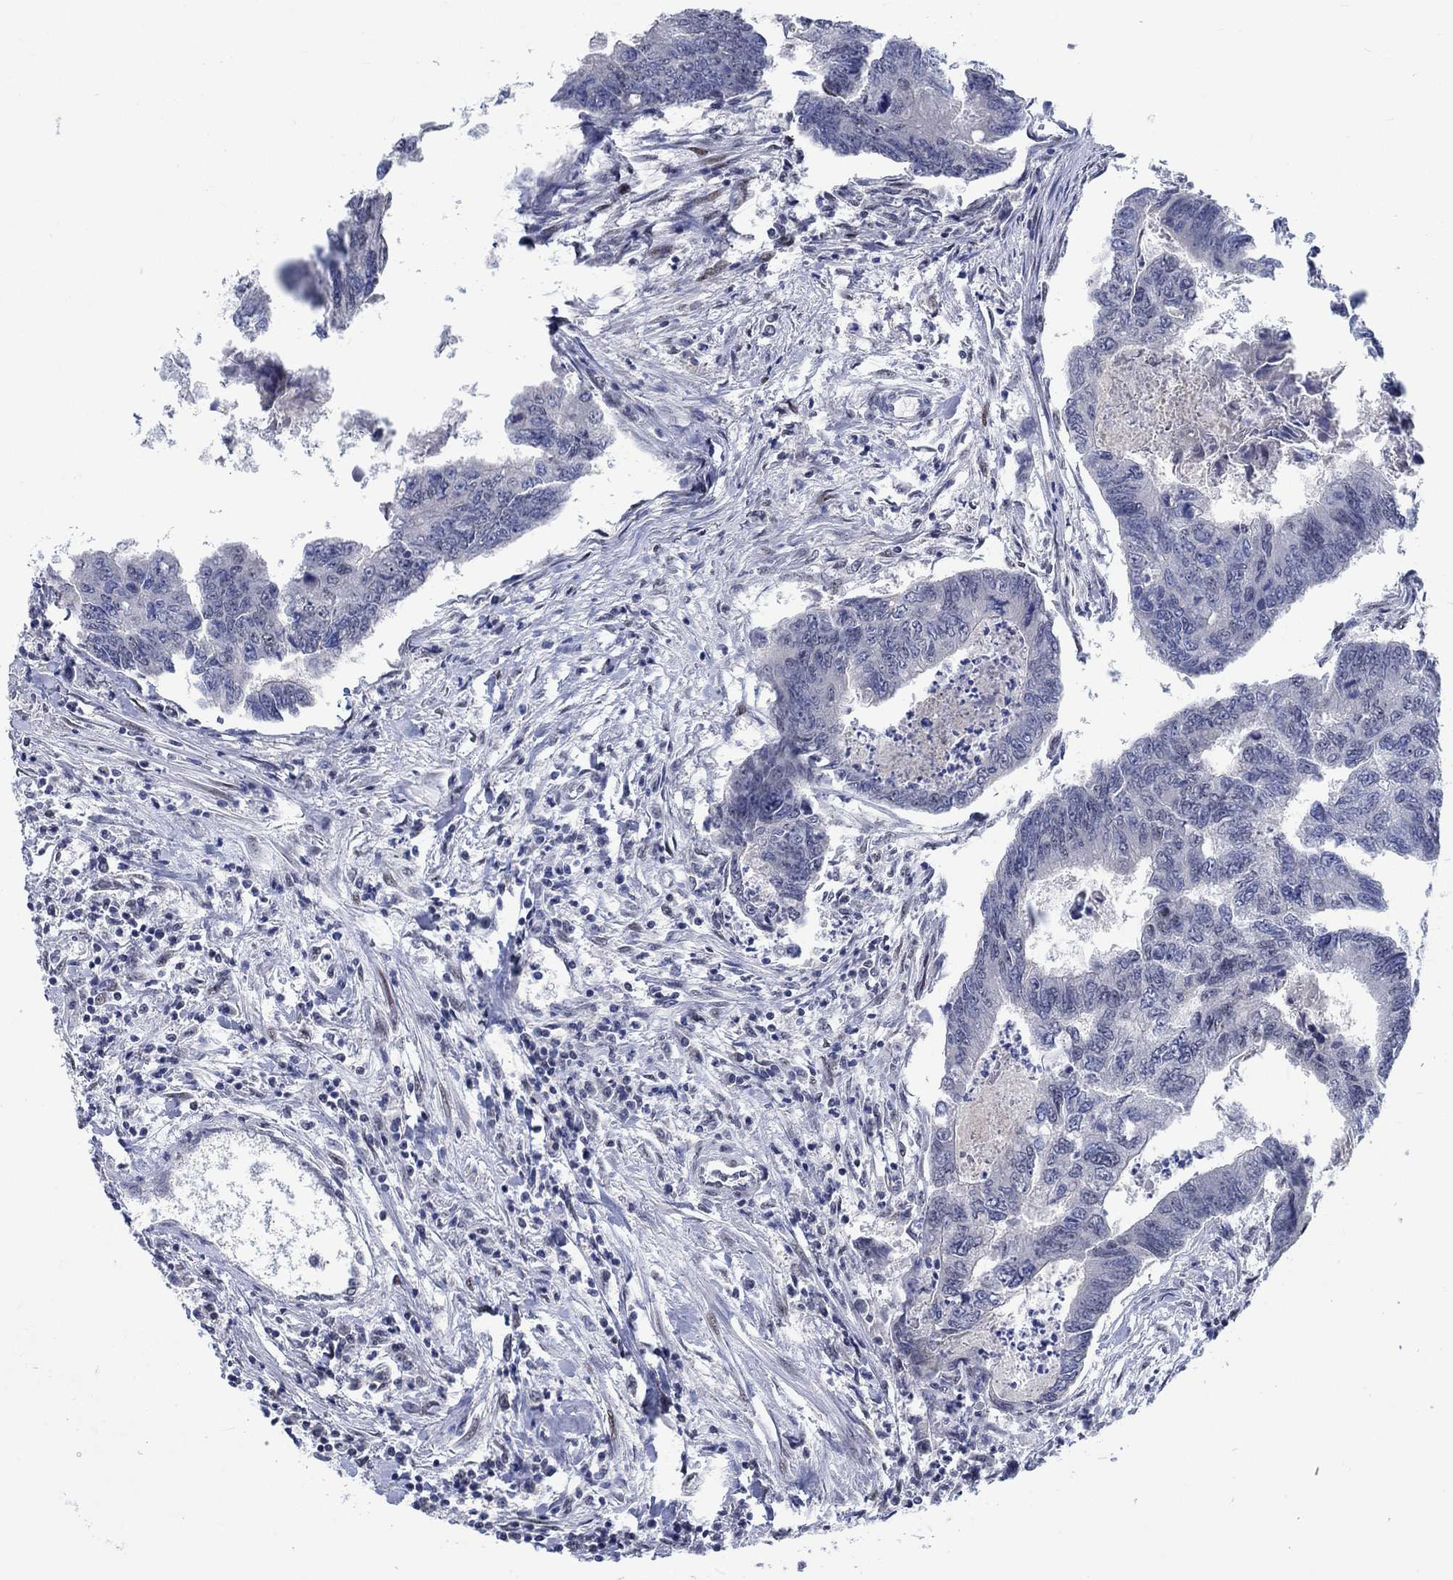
{"staining": {"intensity": "negative", "quantity": "none", "location": "none"}, "tissue": "colorectal cancer", "cell_type": "Tumor cells", "image_type": "cancer", "snomed": [{"axis": "morphology", "description": "Adenocarcinoma, NOS"}, {"axis": "topography", "description": "Colon"}], "caption": "High power microscopy photomicrograph of an immunohistochemistry histopathology image of colorectal adenocarcinoma, revealing no significant positivity in tumor cells. (DAB (3,3'-diaminobenzidine) immunohistochemistry, high magnification).", "gene": "HTN1", "patient": {"sex": "female", "age": 65}}